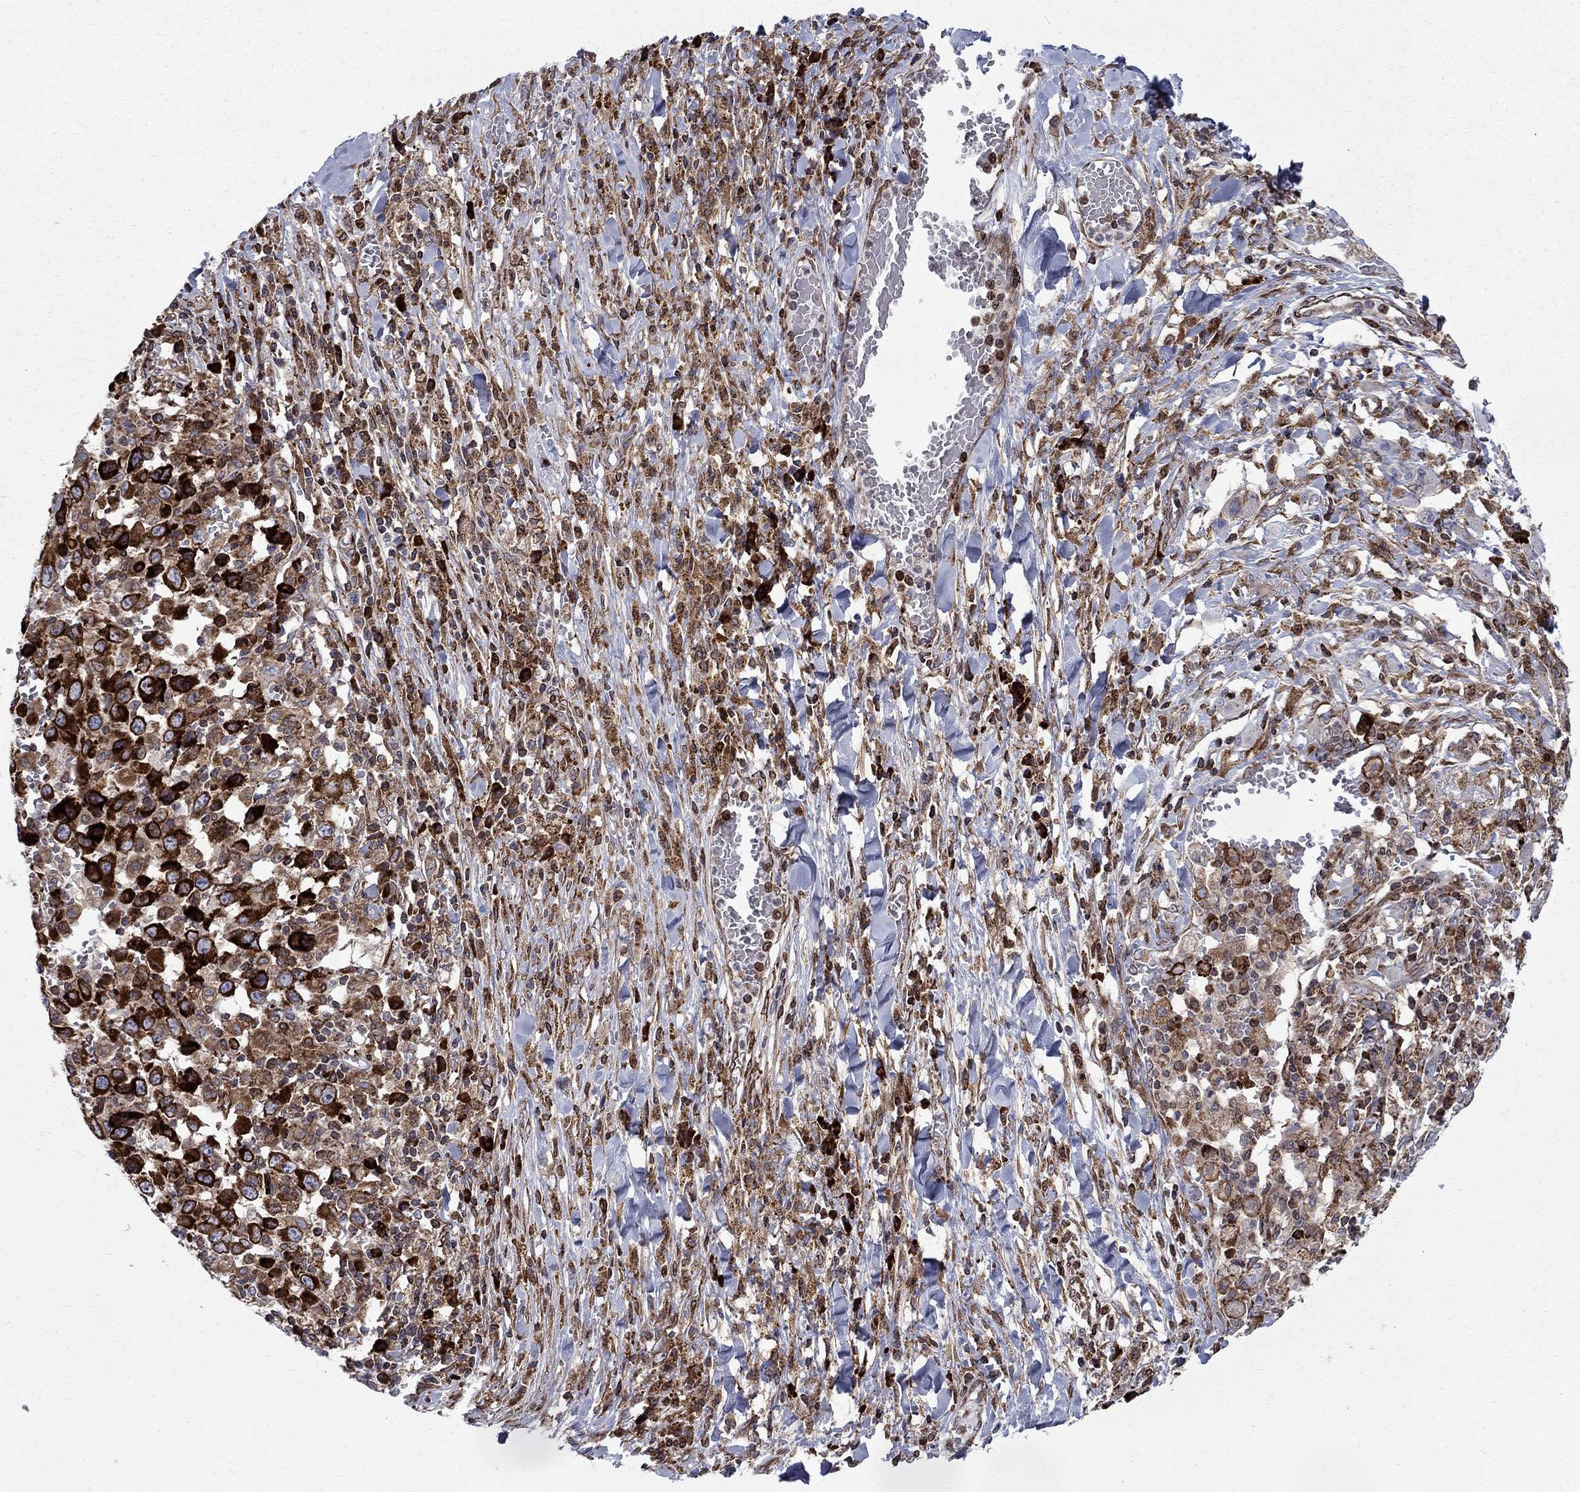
{"staining": {"intensity": "strong", "quantity": ">75%", "location": "cytoplasmic/membranous"}, "tissue": "melanoma", "cell_type": "Tumor cells", "image_type": "cancer", "snomed": [{"axis": "morphology", "description": "Malignant melanoma, NOS"}, {"axis": "topography", "description": "Skin"}], "caption": "Immunohistochemical staining of human malignant melanoma demonstrates strong cytoplasmic/membranous protein positivity in approximately >75% of tumor cells.", "gene": "CAB39L", "patient": {"sex": "female", "age": 91}}